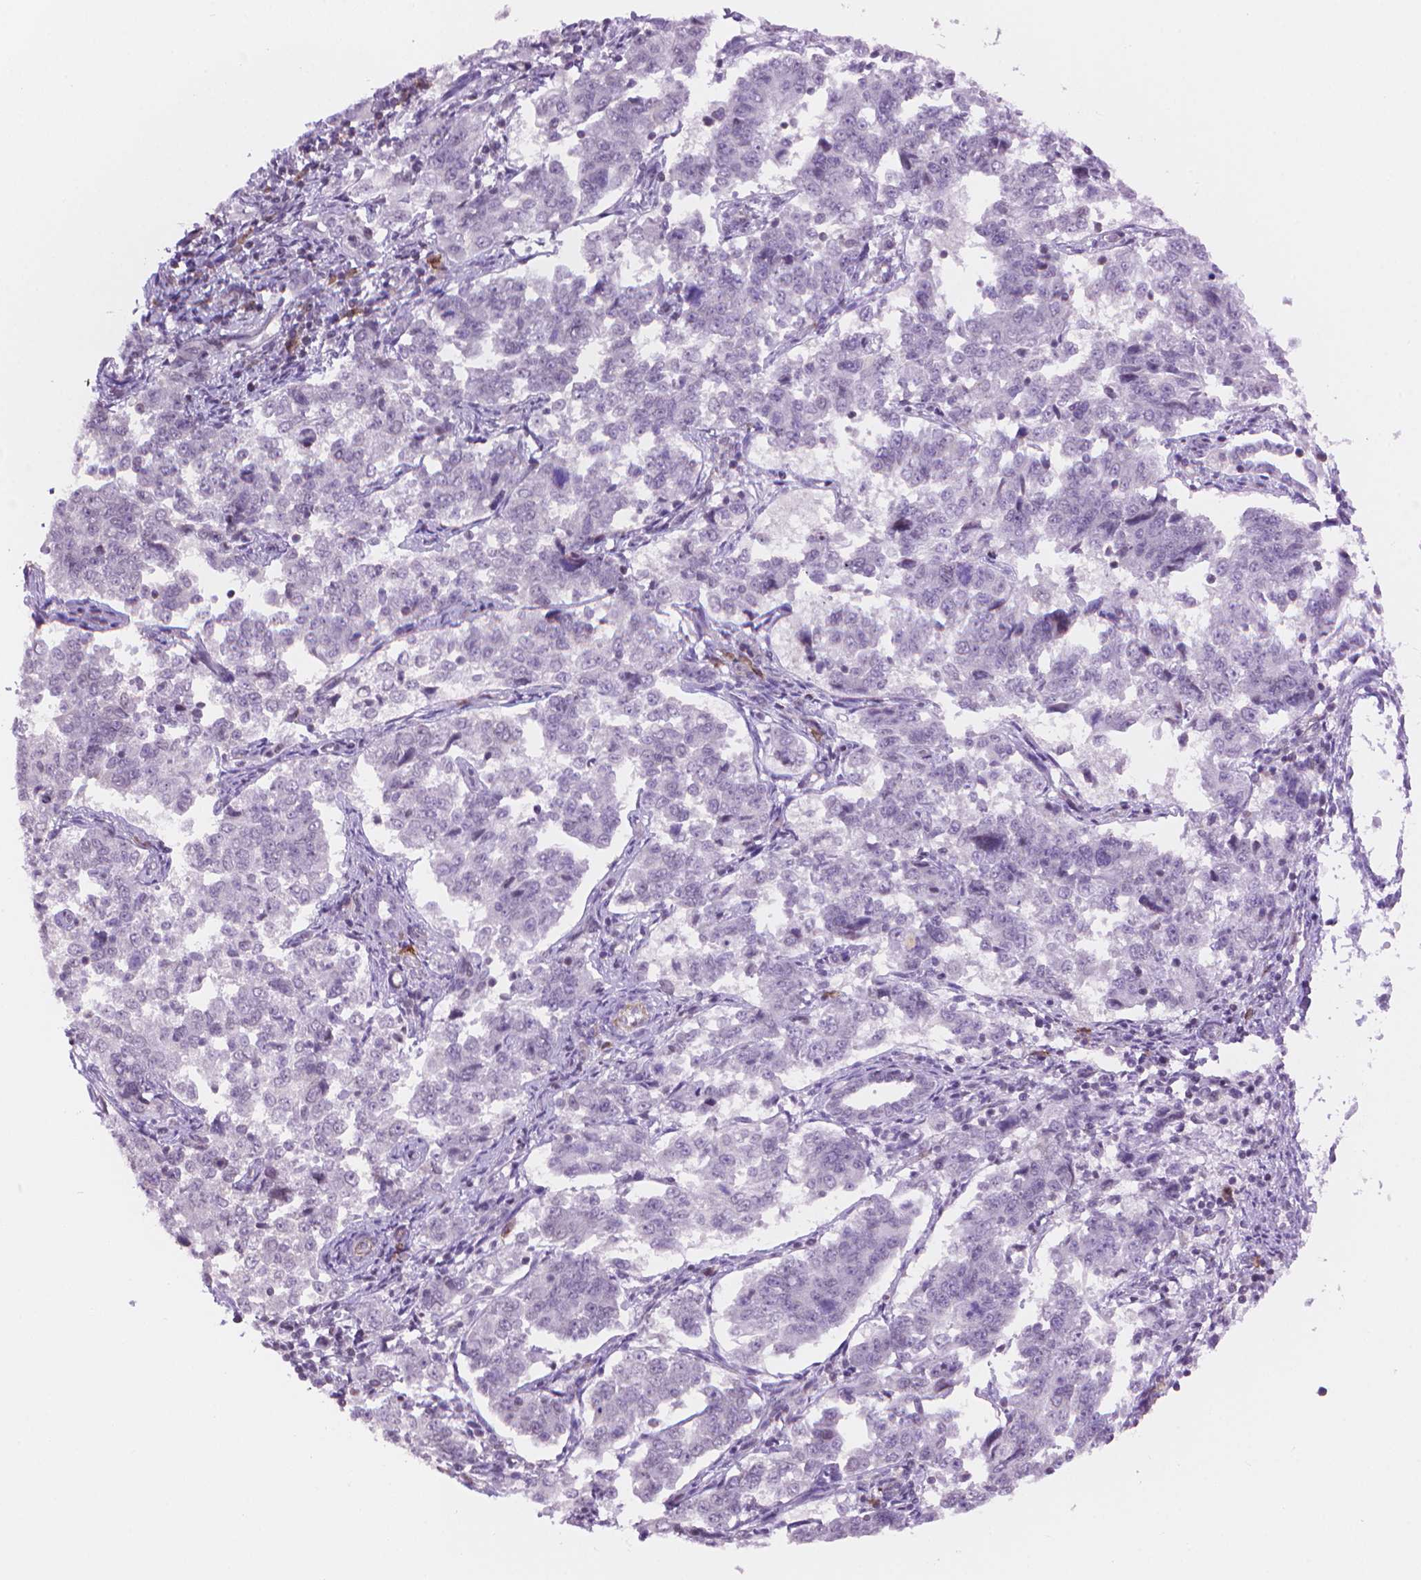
{"staining": {"intensity": "negative", "quantity": "none", "location": "none"}, "tissue": "endometrial cancer", "cell_type": "Tumor cells", "image_type": "cancer", "snomed": [{"axis": "morphology", "description": "Adenocarcinoma, NOS"}, {"axis": "topography", "description": "Endometrium"}], "caption": "DAB immunohistochemical staining of endometrial adenocarcinoma shows no significant staining in tumor cells.", "gene": "TMEM184A", "patient": {"sex": "female", "age": 43}}